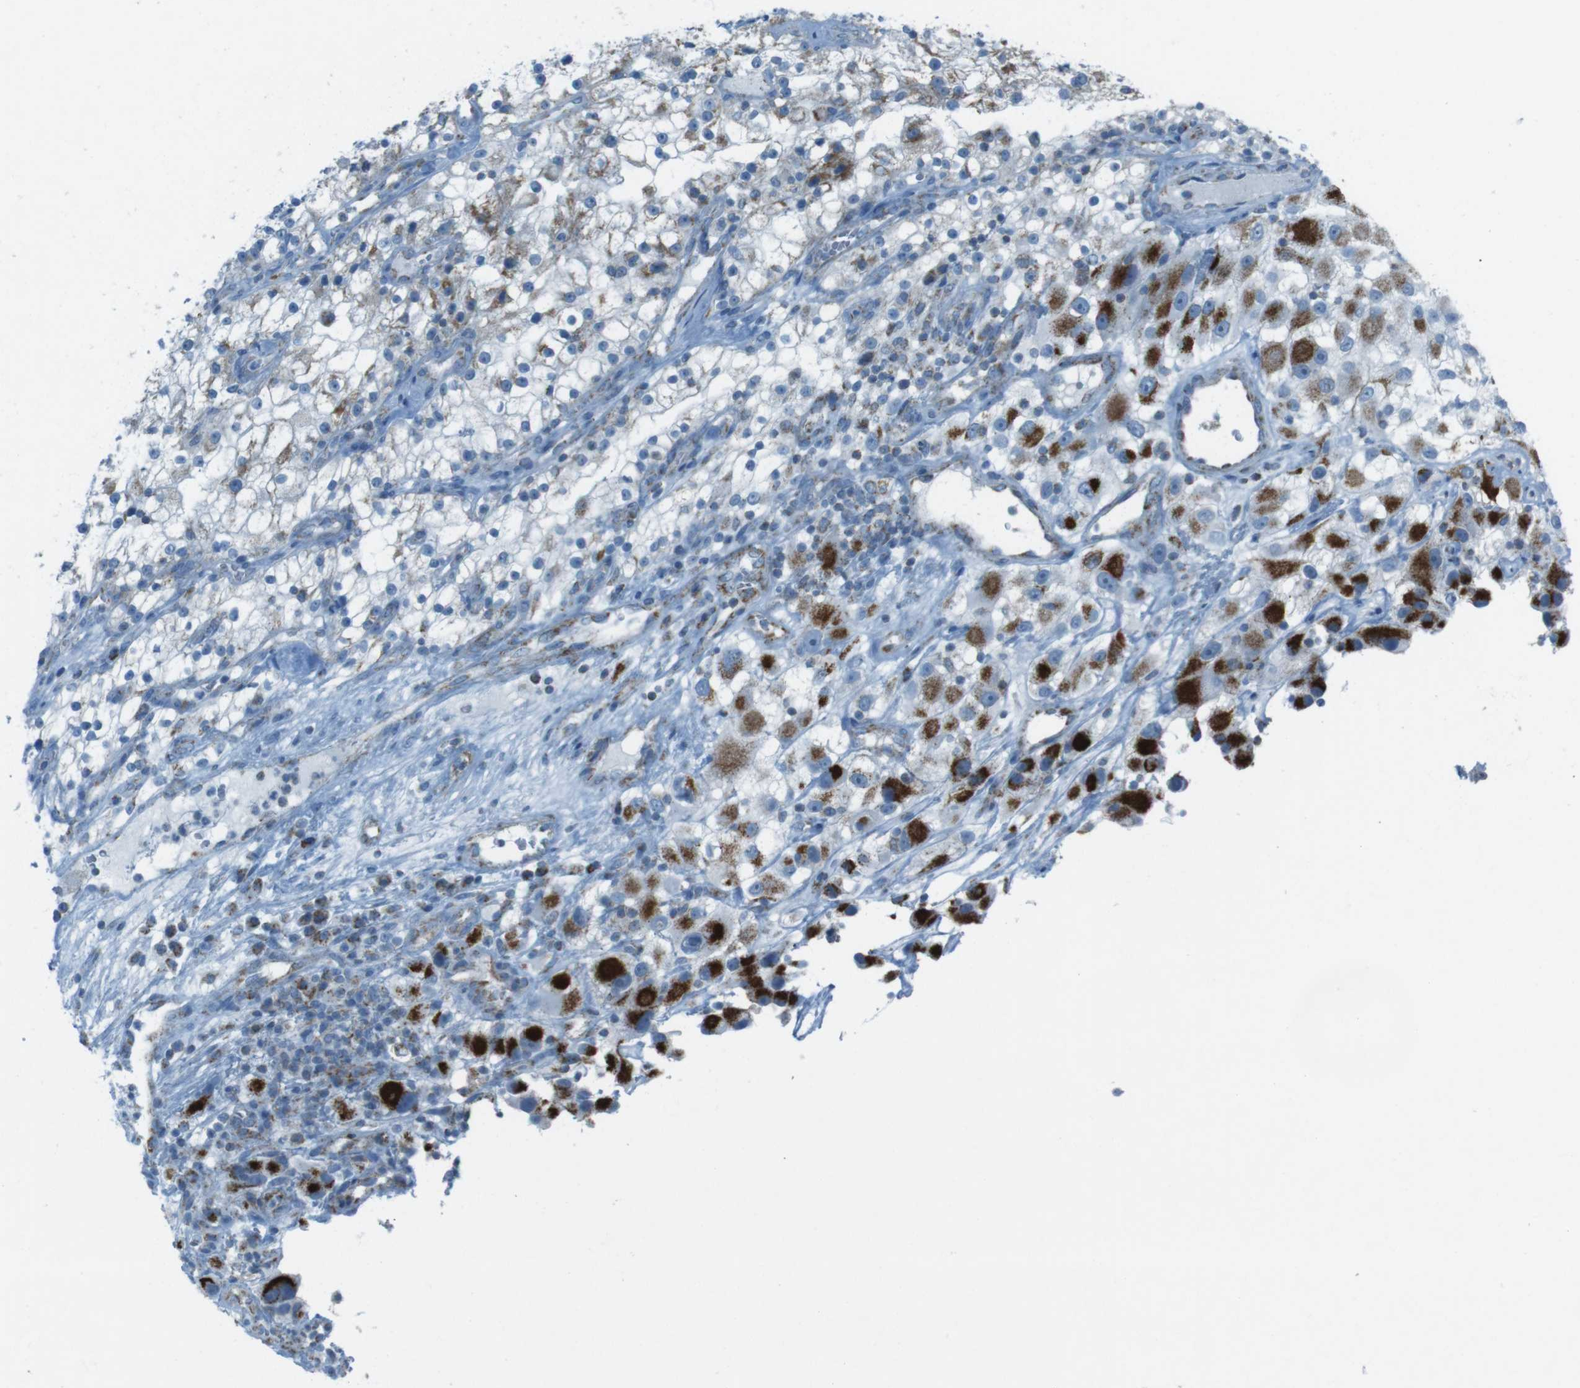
{"staining": {"intensity": "strong", "quantity": "25%-75%", "location": "cytoplasmic/membranous"}, "tissue": "renal cancer", "cell_type": "Tumor cells", "image_type": "cancer", "snomed": [{"axis": "morphology", "description": "Adenocarcinoma, NOS"}, {"axis": "topography", "description": "Kidney"}], "caption": "This histopathology image demonstrates immunohistochemistry staining of human adenocarcinoma (renal), with high strong cytoplasmic/membranous staining in approximately 25%-75% of tumor cells.", "gene": "DNAJA3", "patient": {"sex": "female", "age": 52}}